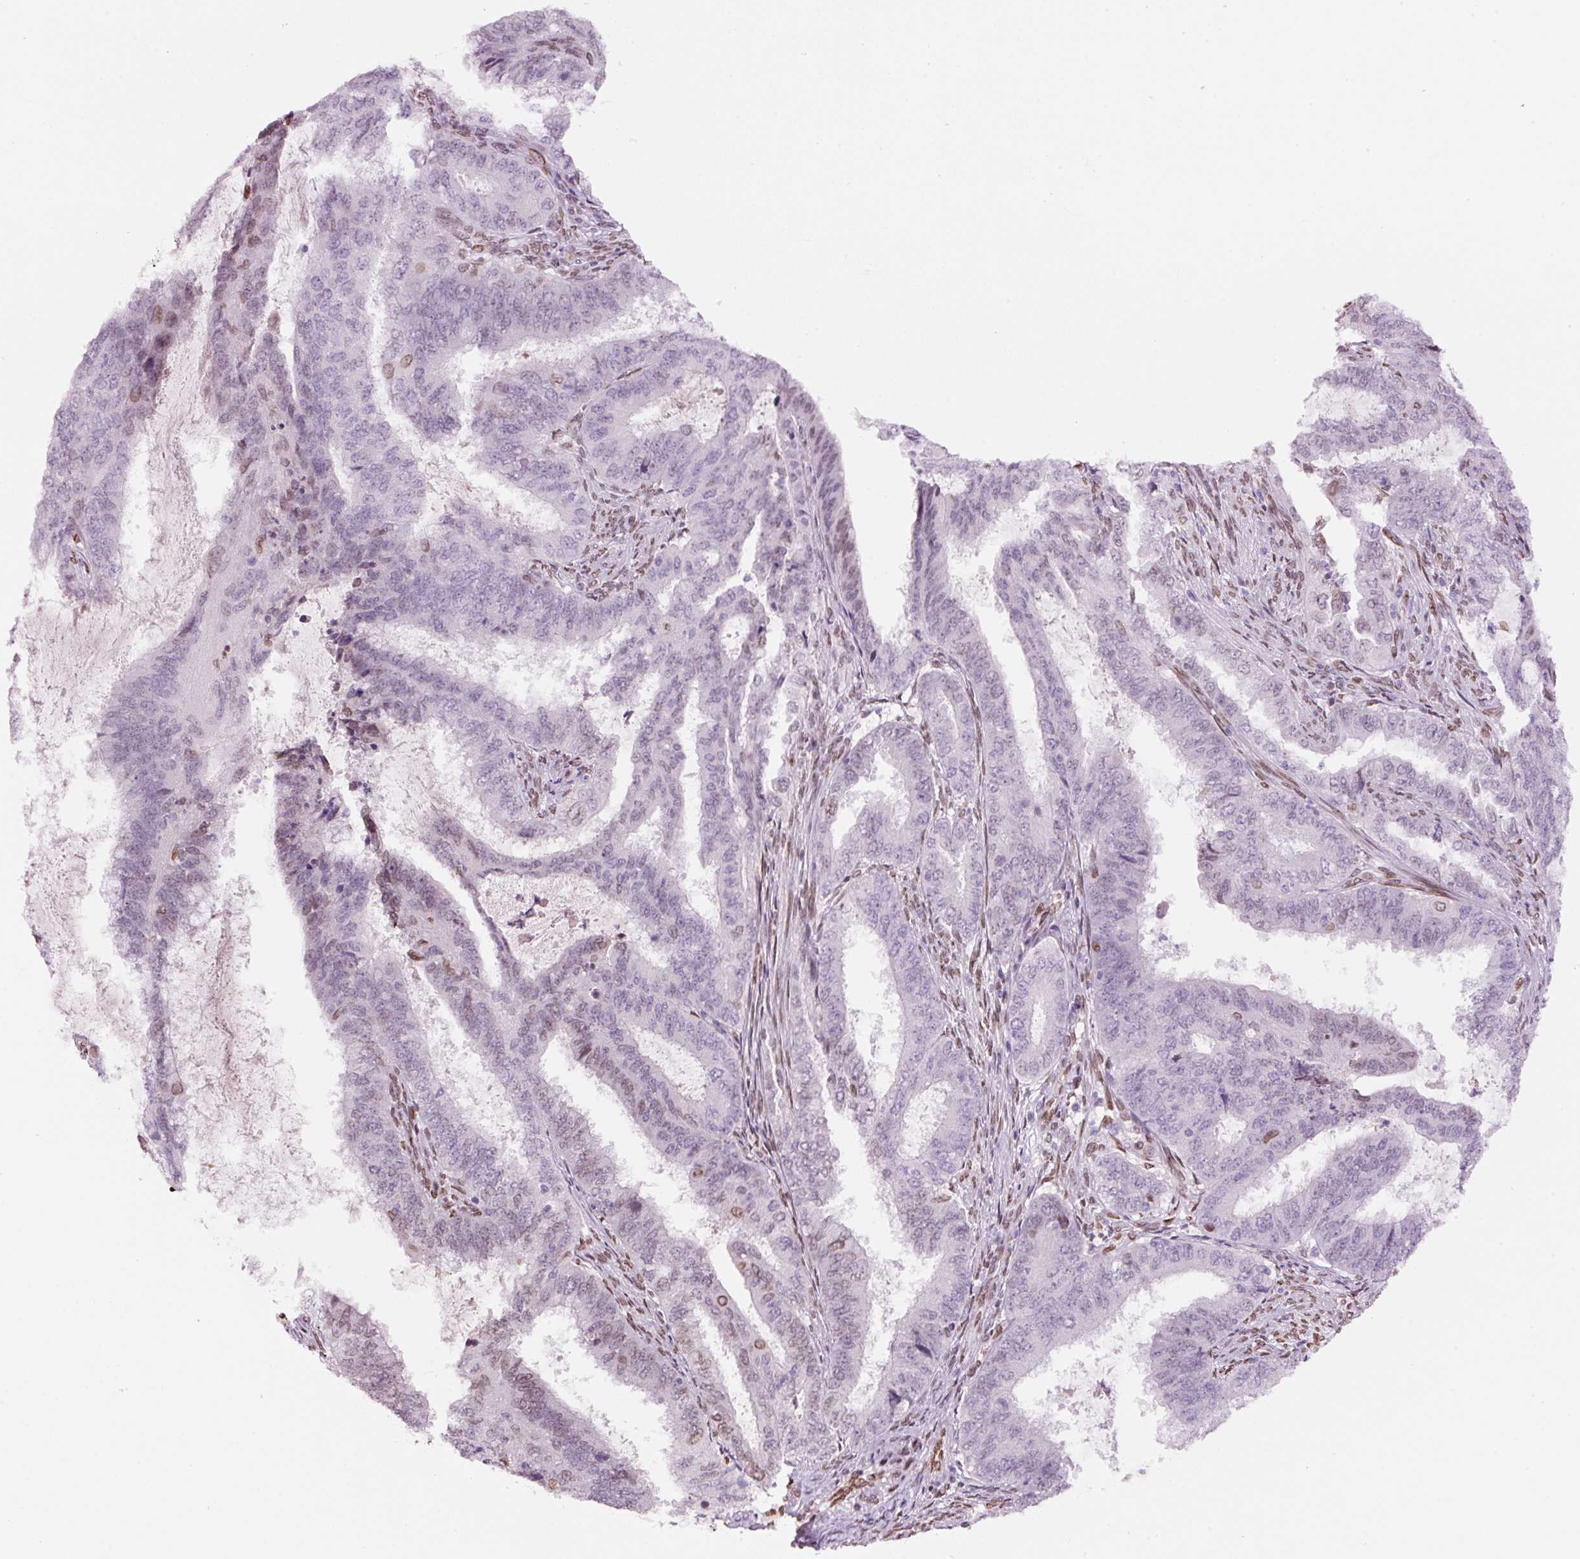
{"staining": {"intensity": "weak", "quantity": "<25%", "location": "cytoplasmic/membranous,nuclear"}, "tissue": "endometrial cancer", "cell_type": "Tumor cells", "image_type": "cancer", "snomed": [{"axis": "morphology", "description": "Adenocarcinoma, NOS"}, {"axis": "topography", "description": "Endometrium"}], "caption": "The immunohistochemistry (IHC) micrograph has no significant expression in tumor cells of endometrial cancer (adenocarcinoma) tissue.", "gene": "ZNF224", "patient": {"sex": "female", "age": 51}}